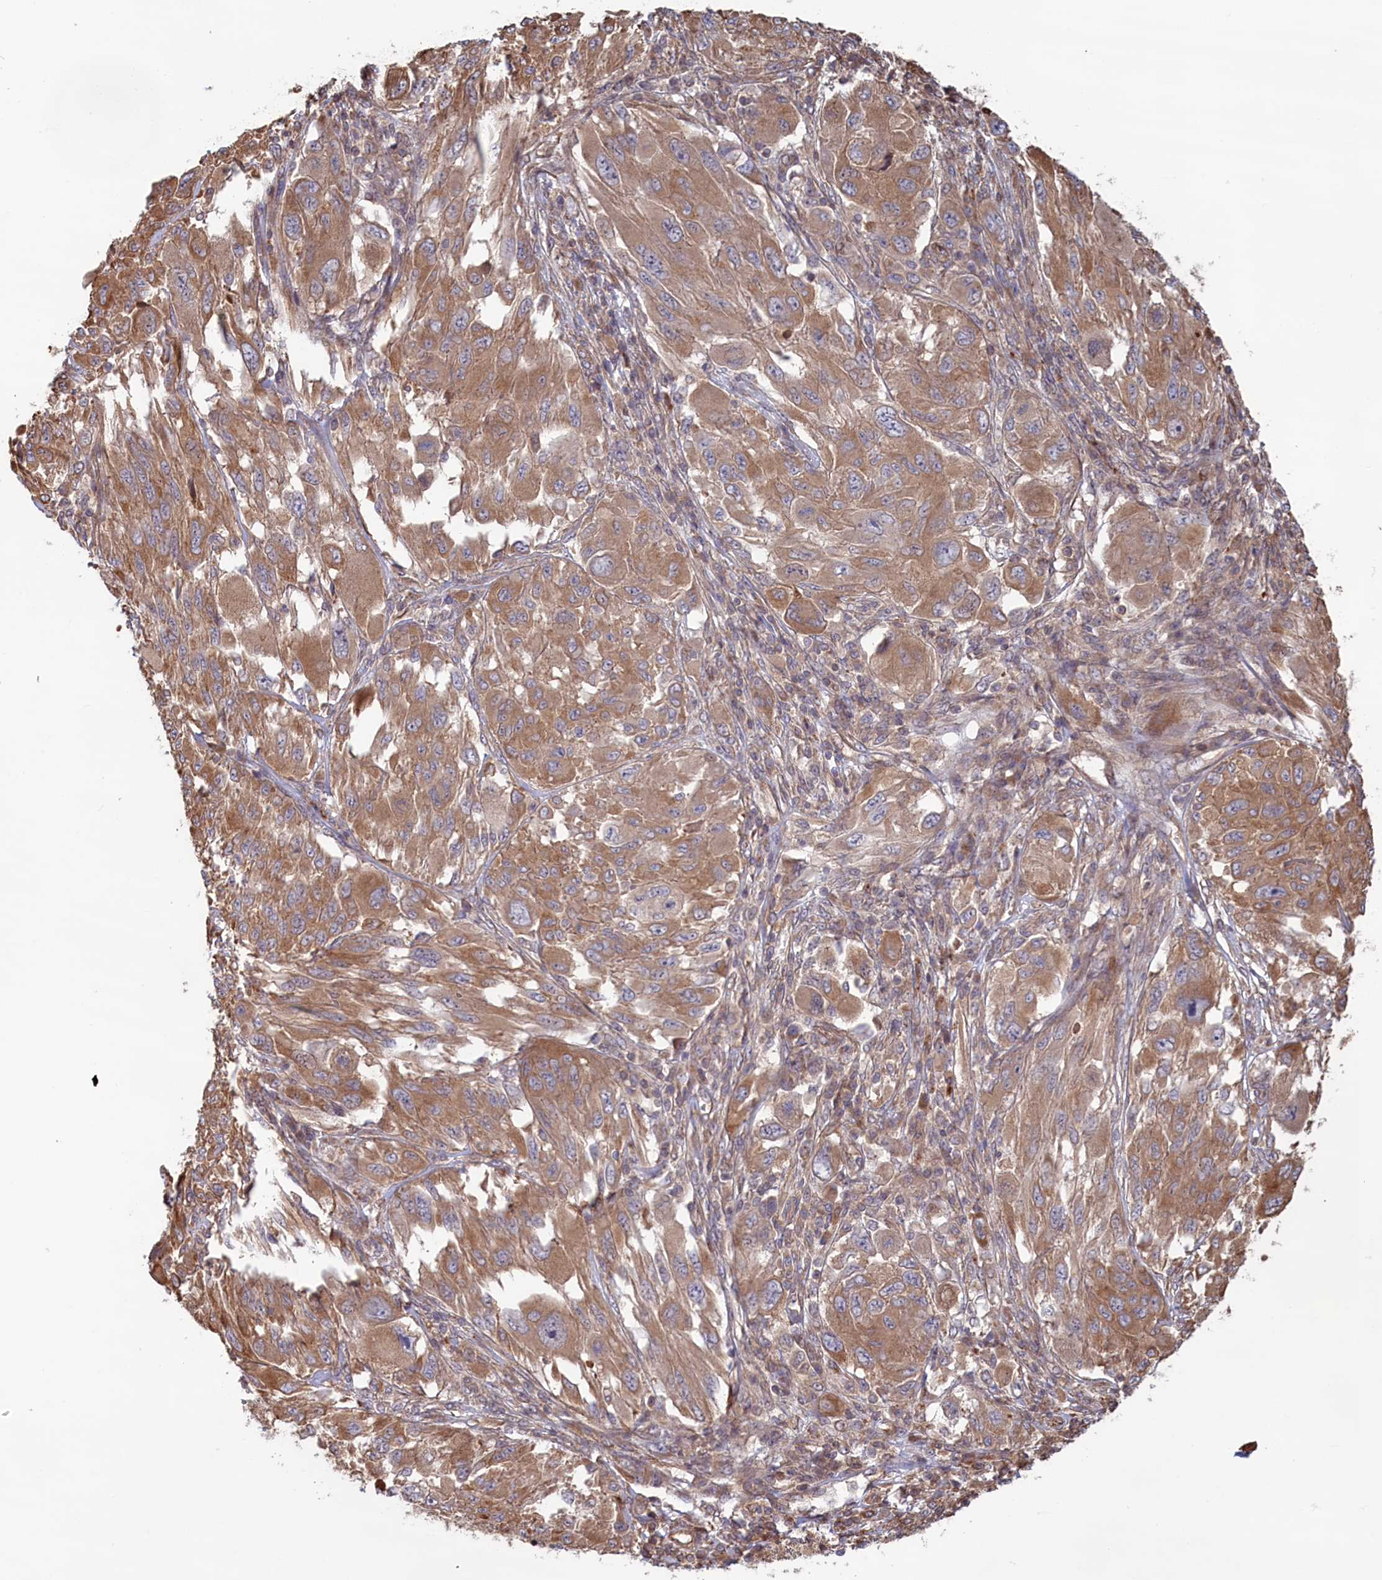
{"staining": {"intensity": "moderate", "quantity": ">75%", "location": "cytoplasmic/membranous"}, "tissue": "melanoma", "cell_type": "Tumor cells", "image_type": "cancer", "snomed": [{"axis": "morphology", "description": "Malignant melanoma, NOS"}, {"axis": "topography", "description": "Skin"}], "caption": "IHC image of malignant melanoma stained for a protein (brown), which exhibits medium levels of moderate cytoplasmic/membranous positivity in approximately >75% of tumor cells.", "gene": "RILPL1", "patient": {"sex": "female", "age": 91}}